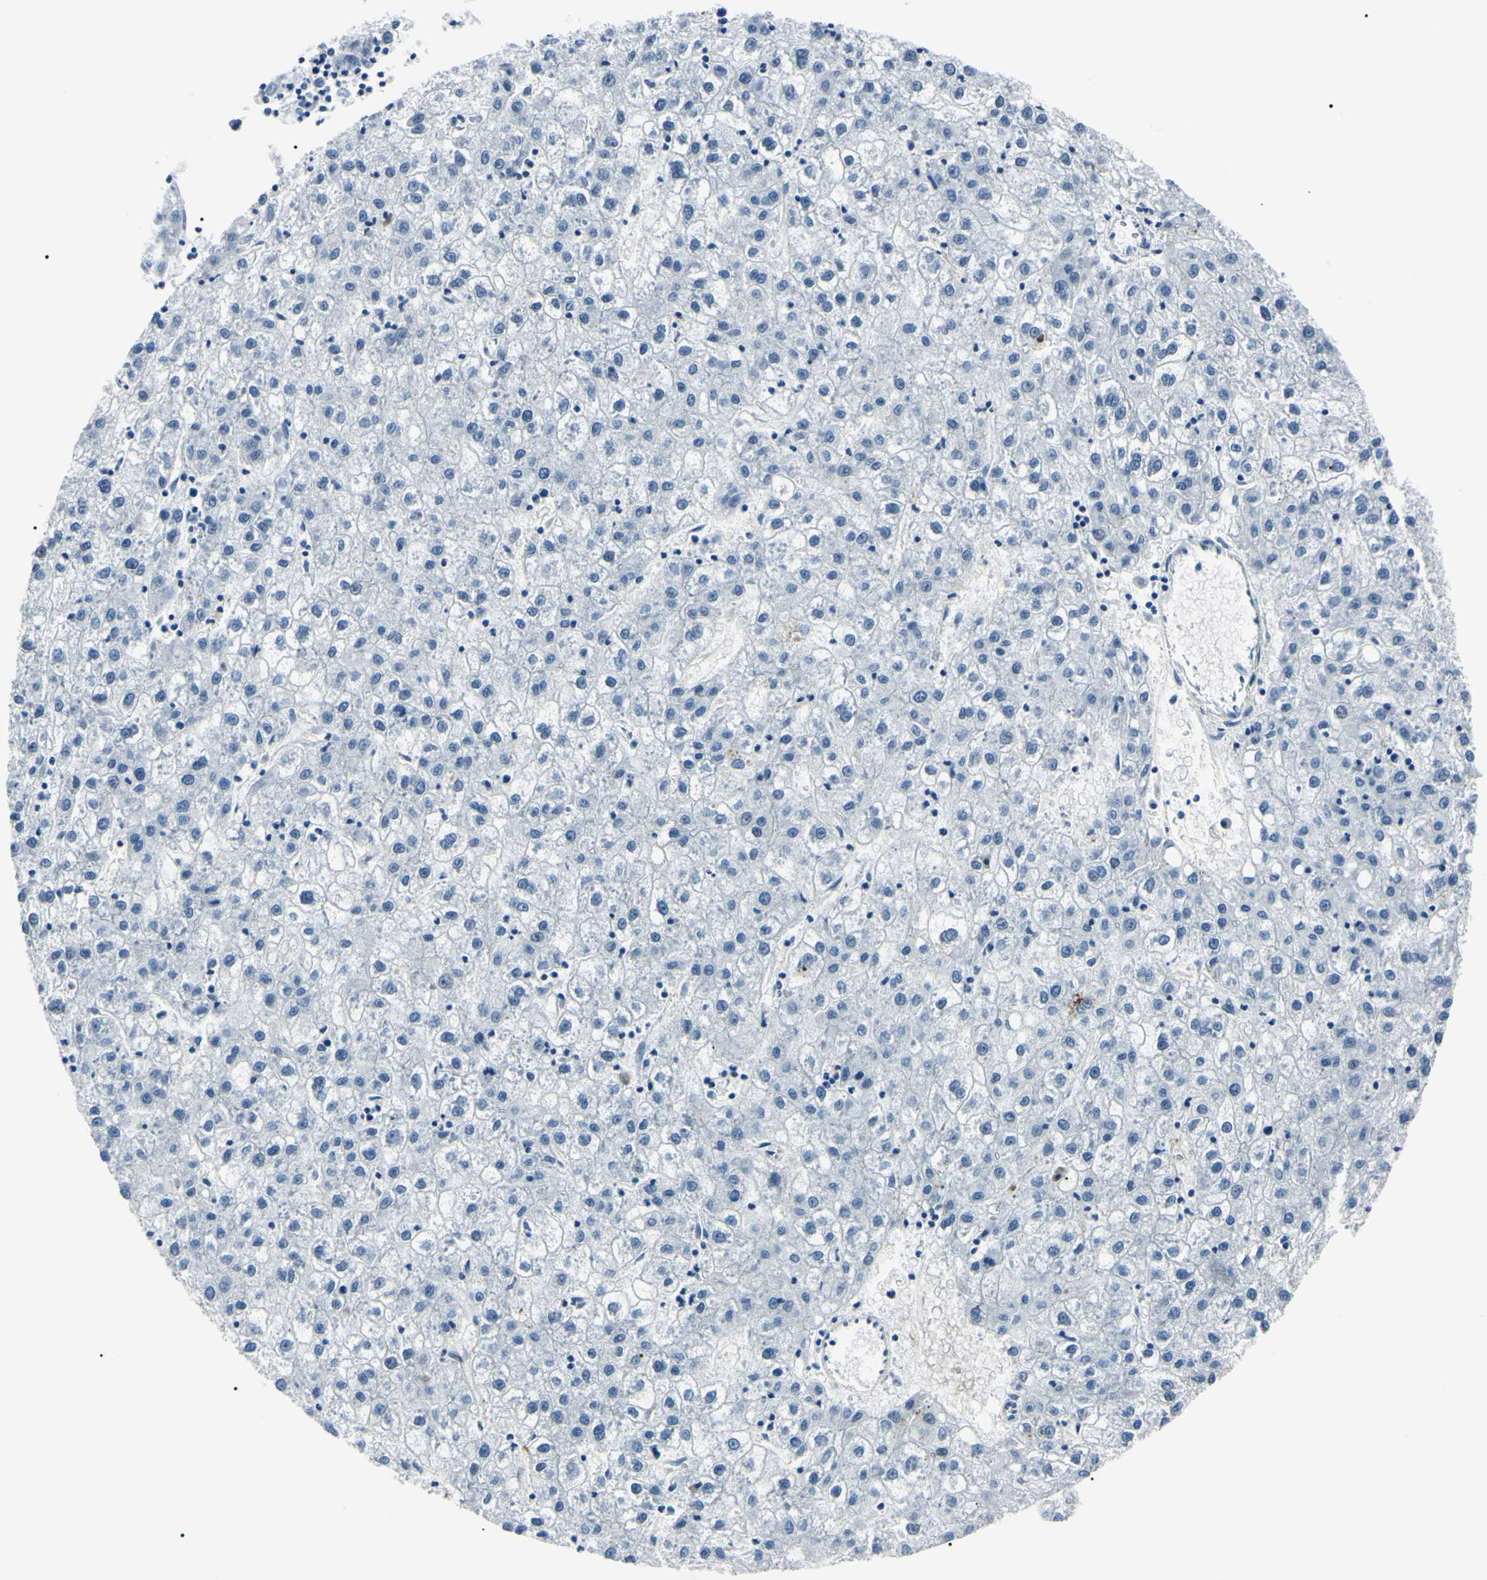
{"staining": {"intensity": "negative", "quantity": "none", "location": "none"}, "tissue": "liver cancer", "cell_type": "Tumor cells", "image_type": "cancer", "snomed": [{"axis": "morphology", "description": "Carcinoma, Hepatocellular, NOS"}, {"axis": "topography", "description": "Liver"}], "caption": "Immunohistochemical staining of human liver cancer (hepatocellular carcinoma) exhibits no significant expression in tumor cells.", "gene": "CA2", "patient": {"sex": "male", "age": 72}}